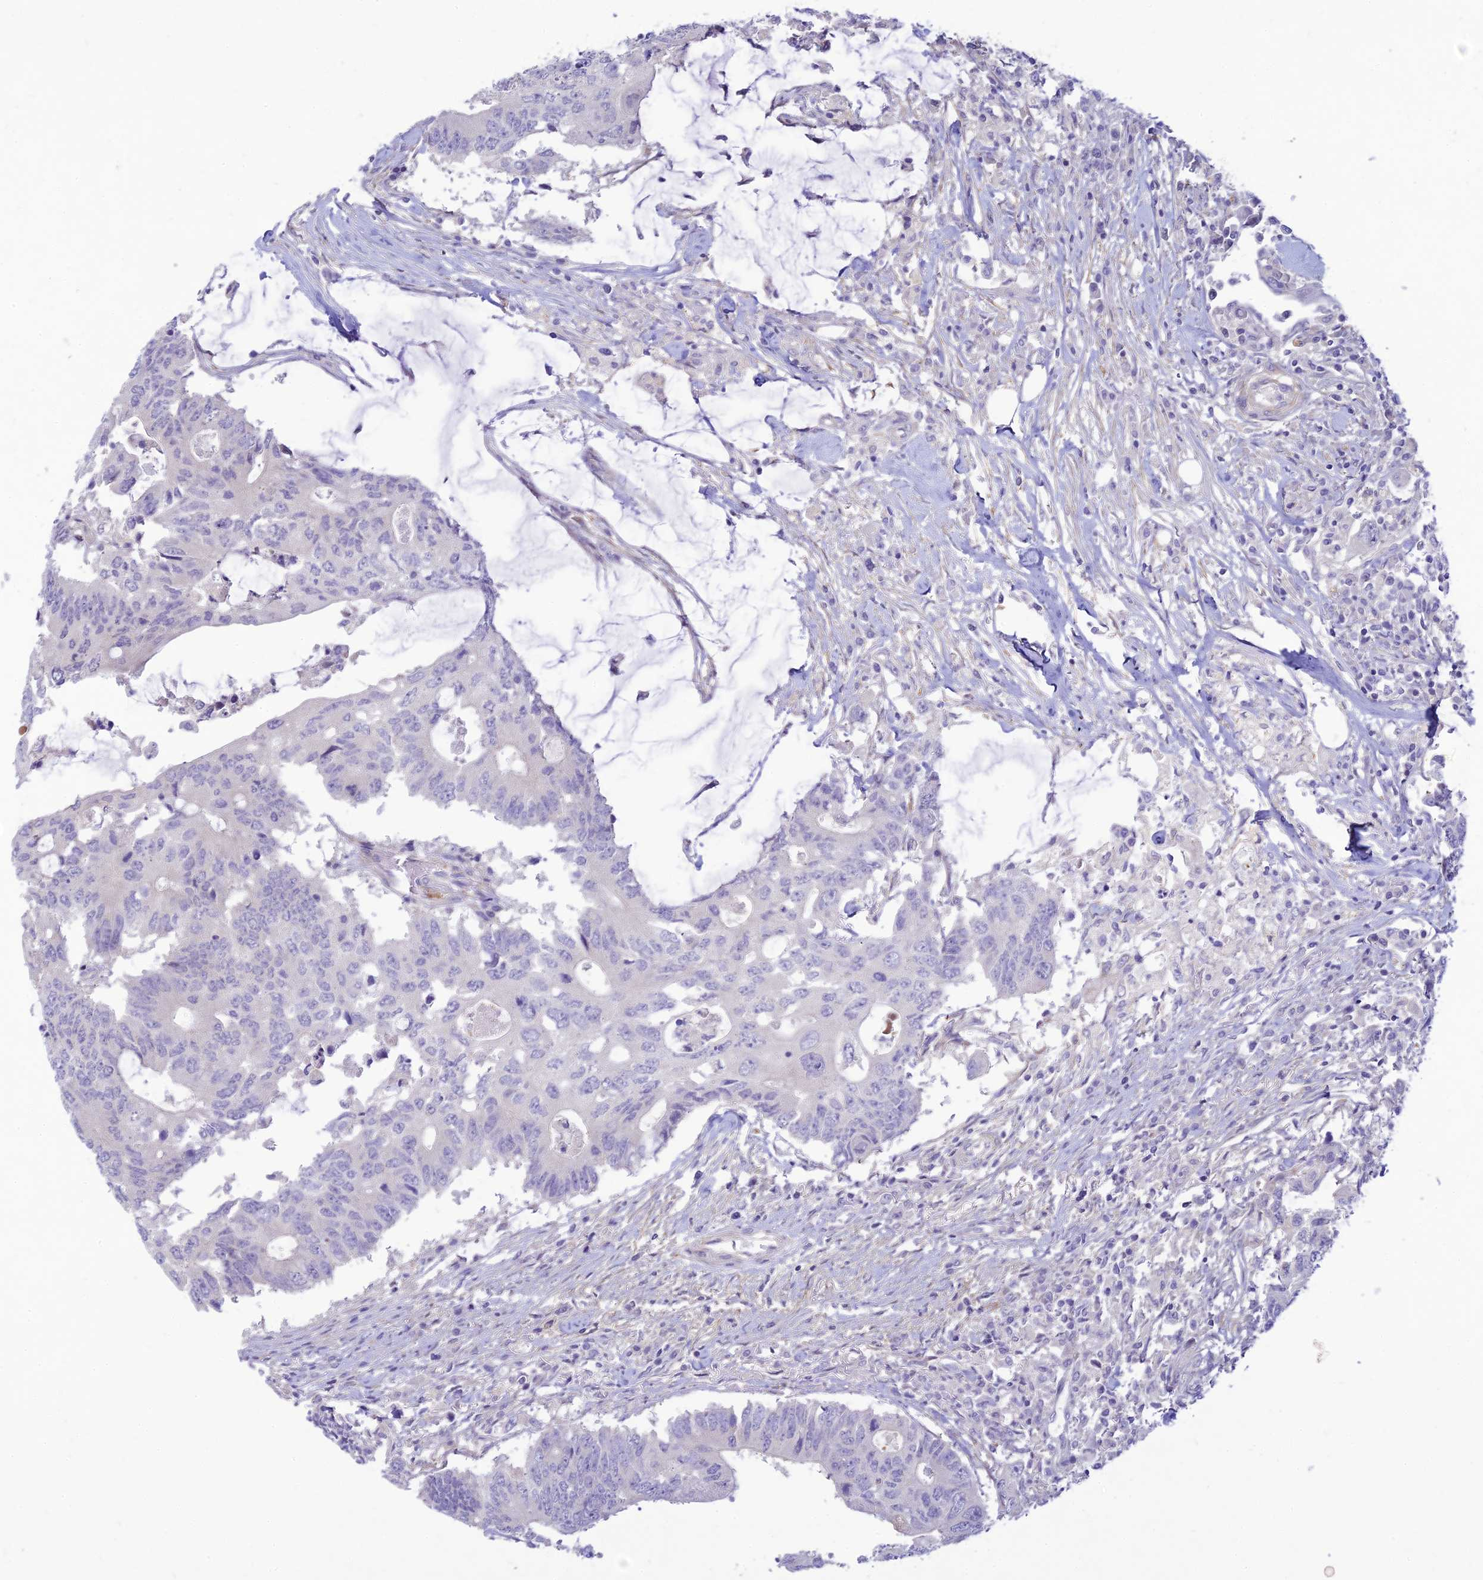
{"staining": {"intensity": "negative", "quantity": "none", "location": "none"}, "tissue": "colorectal cancer", "cell_type": "Tumor cells", "image_type": "cancer", "snomed": [{"axis": "morphology", "description": "Adenocarcinoma, NOS"}, {"axis": "topography", "description": "Colon"}], "caption": "This is an immunohistochemistry (IHC) image of colorectal cancer (adenocarcinoma). There is no positivity in tumor cells.", "gene": "FBXW4", "patient": {"sex": "male", "age": 71}}